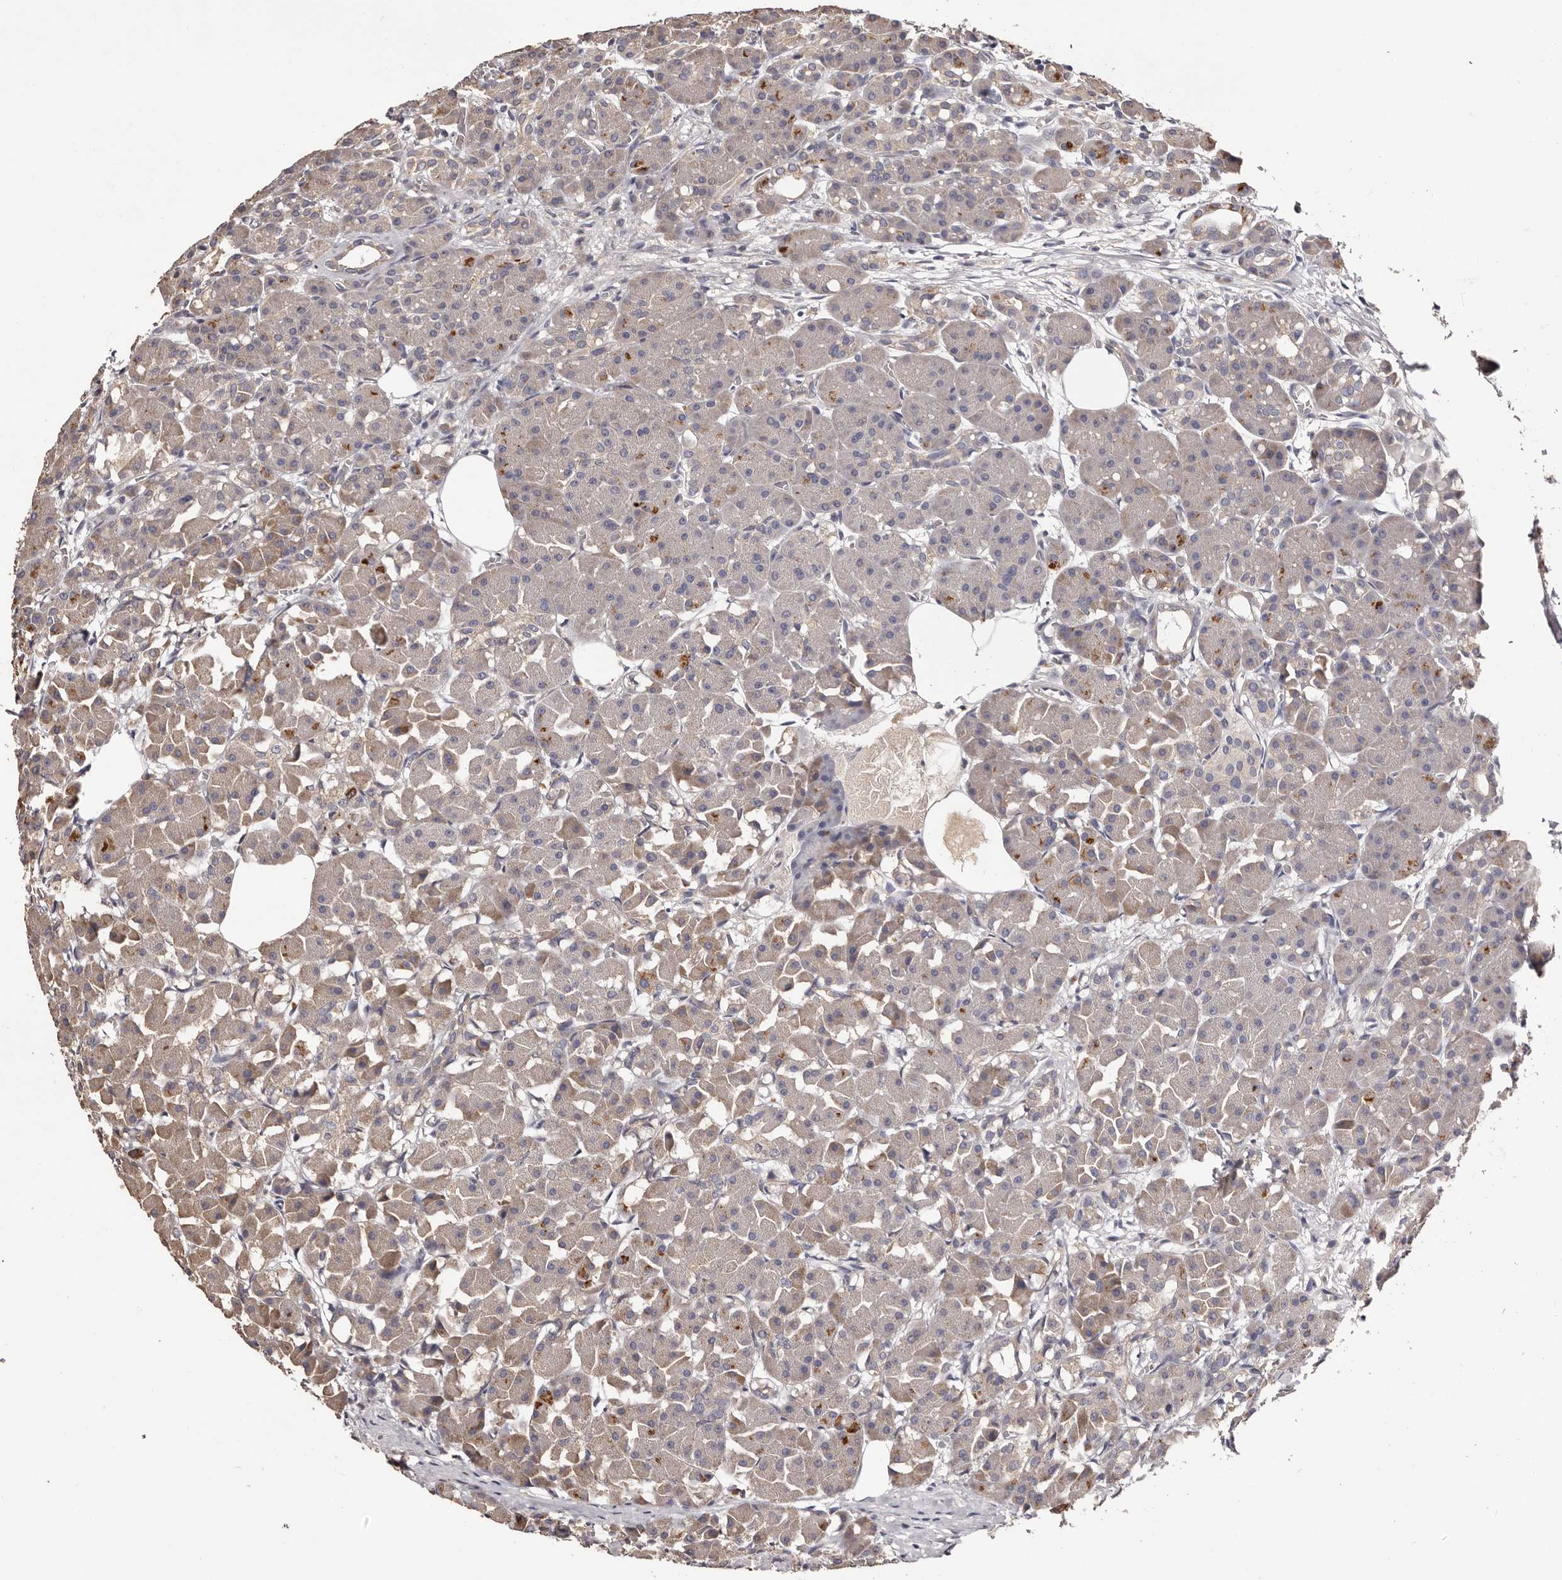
{"staining": {"intensity": "weak", "quantity": "25%-75%", "location": "cytoplasmic/membranous"}, "tissue": "pancreas", "cell_type": "Exocrine glandular cells", "image_type": "normal", "snomed": [{"axis": "morphology", "description": "Normal tissue, NOS"}, {"axis": "topography", "description": "Pancreas"}], "caption": "The photomicrograph shows staining of normal pancreas, revealing weak cytoplasmic/membranous protein expression (brown color) within exocrine glandular cells.", "gene": "ETNK1", "patient": {"sex": "male", "age": 63}}